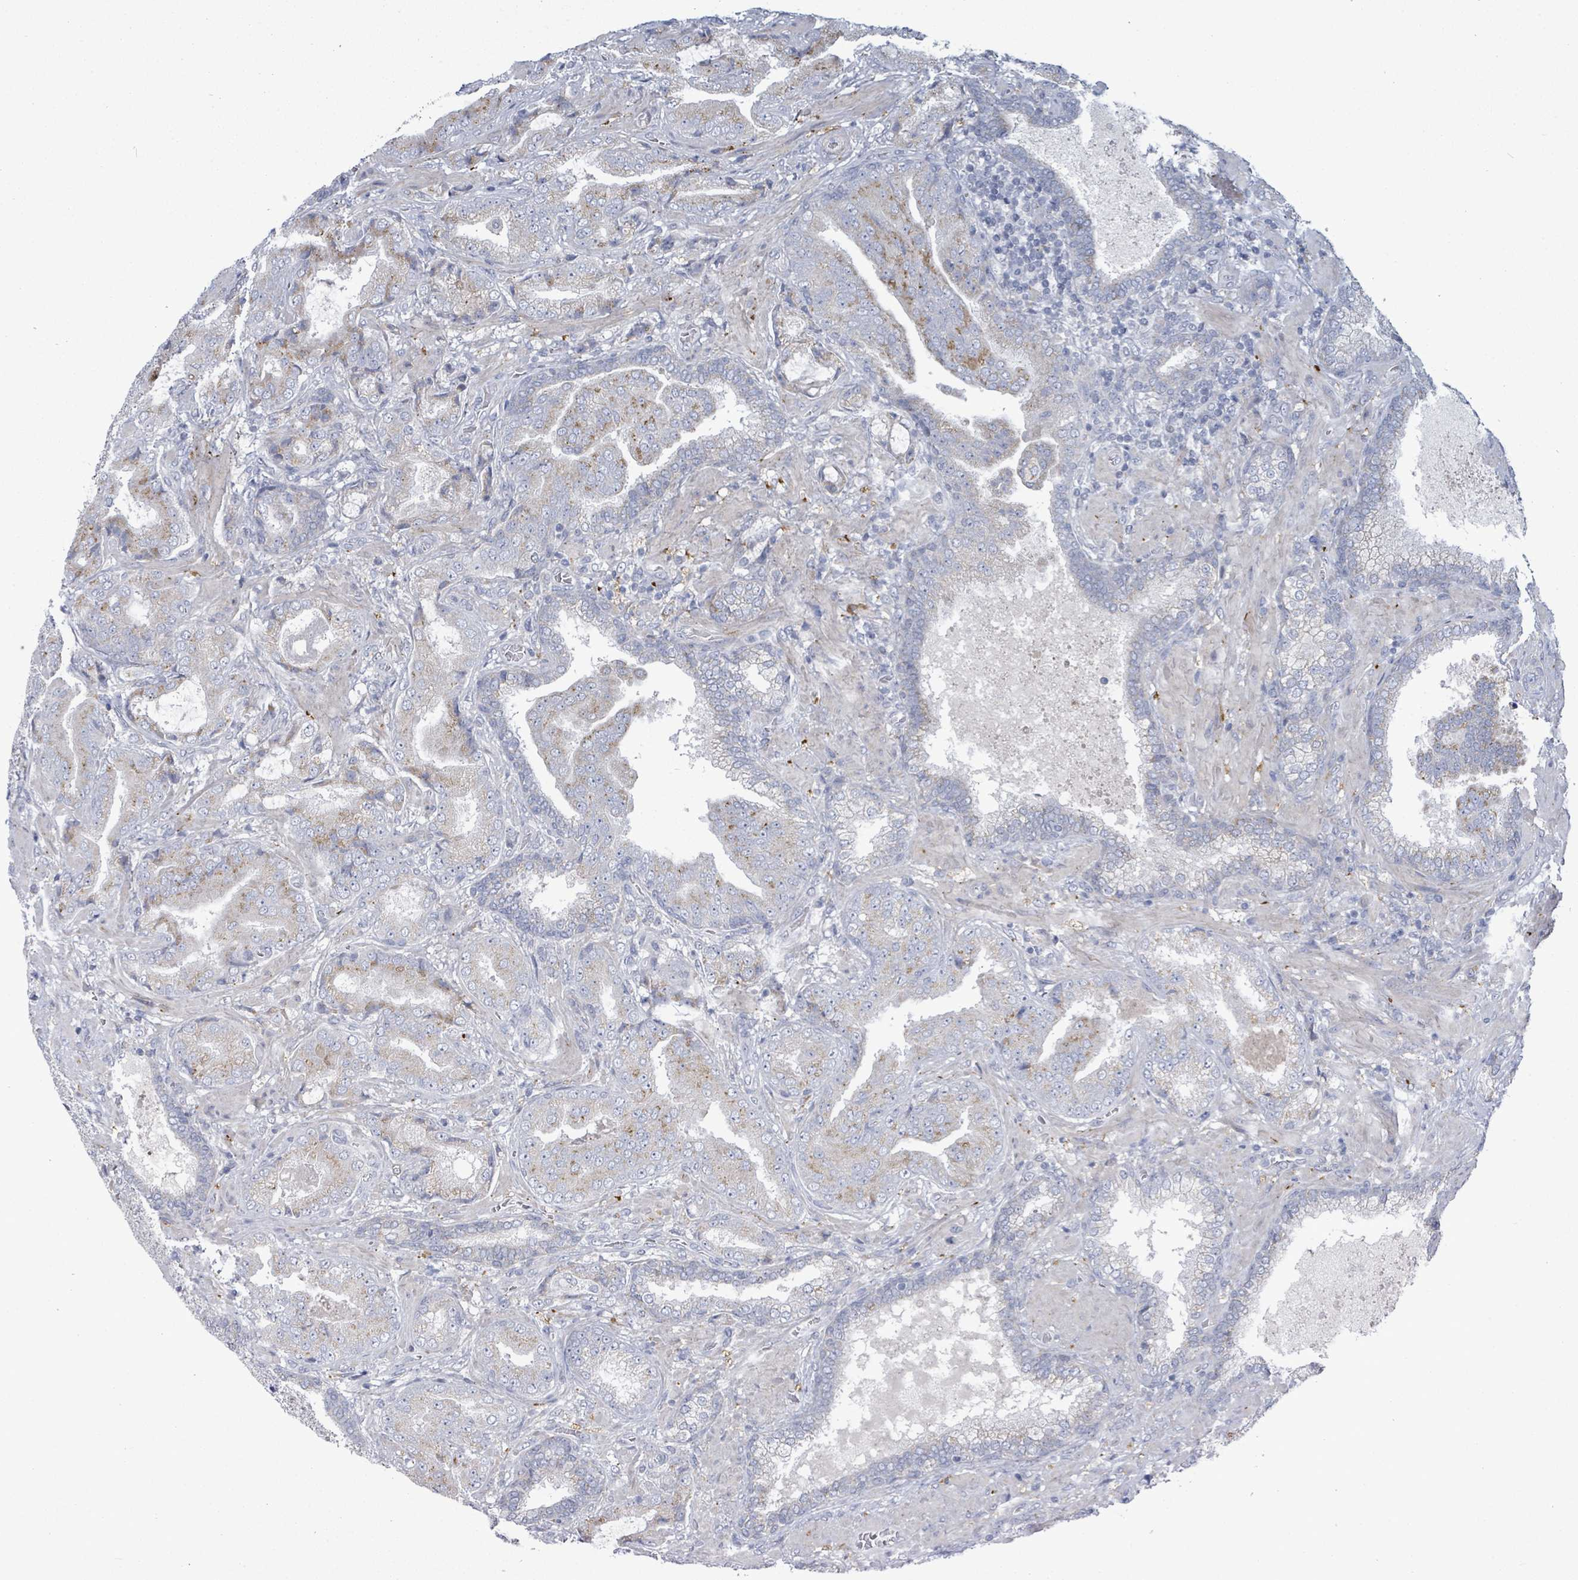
{"staining": {"intensity": "moderate", "quantity": "<25%", "location": "cytoplasmic/membranous"}, "tissue": "prostate cancer", "cell_type": "Tumor cells", "image_type": "cancer", "snomed": [{"axis": "morphology", "description": "Adenocarcinoma, High grade"}, {"axis": "topography", "description": "Prostate"}], "caption": "This is a micrograph of IHC staining of high-grade adenocarcinoma (prostate), which shows moderate expression in the cytoplasmic/membranous of tumor cells.", "gene": "ZFPM1", "patient": {"sex": "male", "age": 68}}